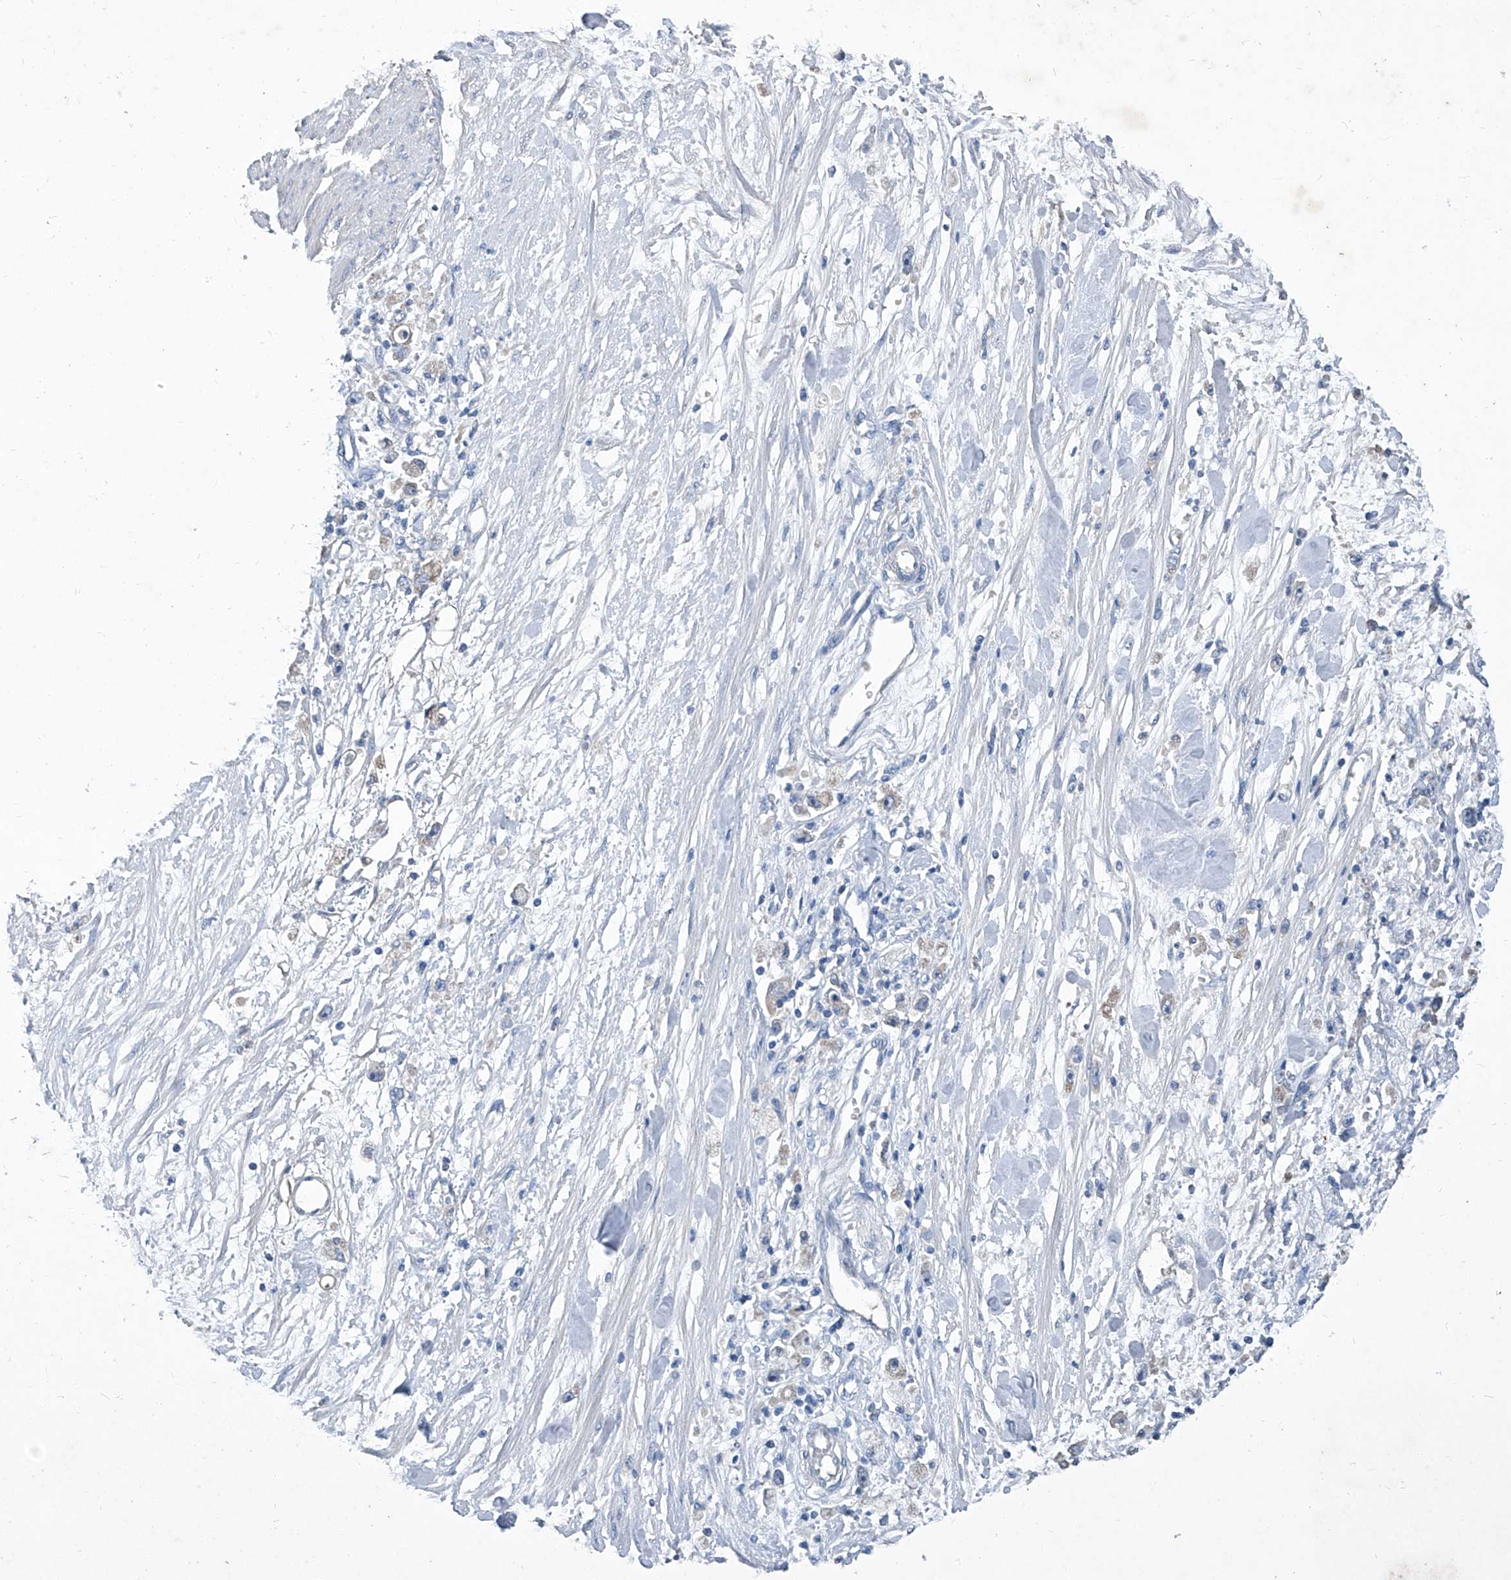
{"staining": {"intensity": "negative", "quantity": "none", "location": "none"}, "tissue": "stomach cancer", "cell_type": "Tumor cells", "image_type": "cancer", "snomed": [{"axis": "morphology", "description": "Adenocarcinoma, NOS"}, {"axis": "topography", "description": "Stomach"}], "caption": "Immunohistochemical staining of human stomach cancer exhibits no significant staining in tumor cells.", "gene": "MTARC1", "patient": {"sex": "female", "age": 59}}